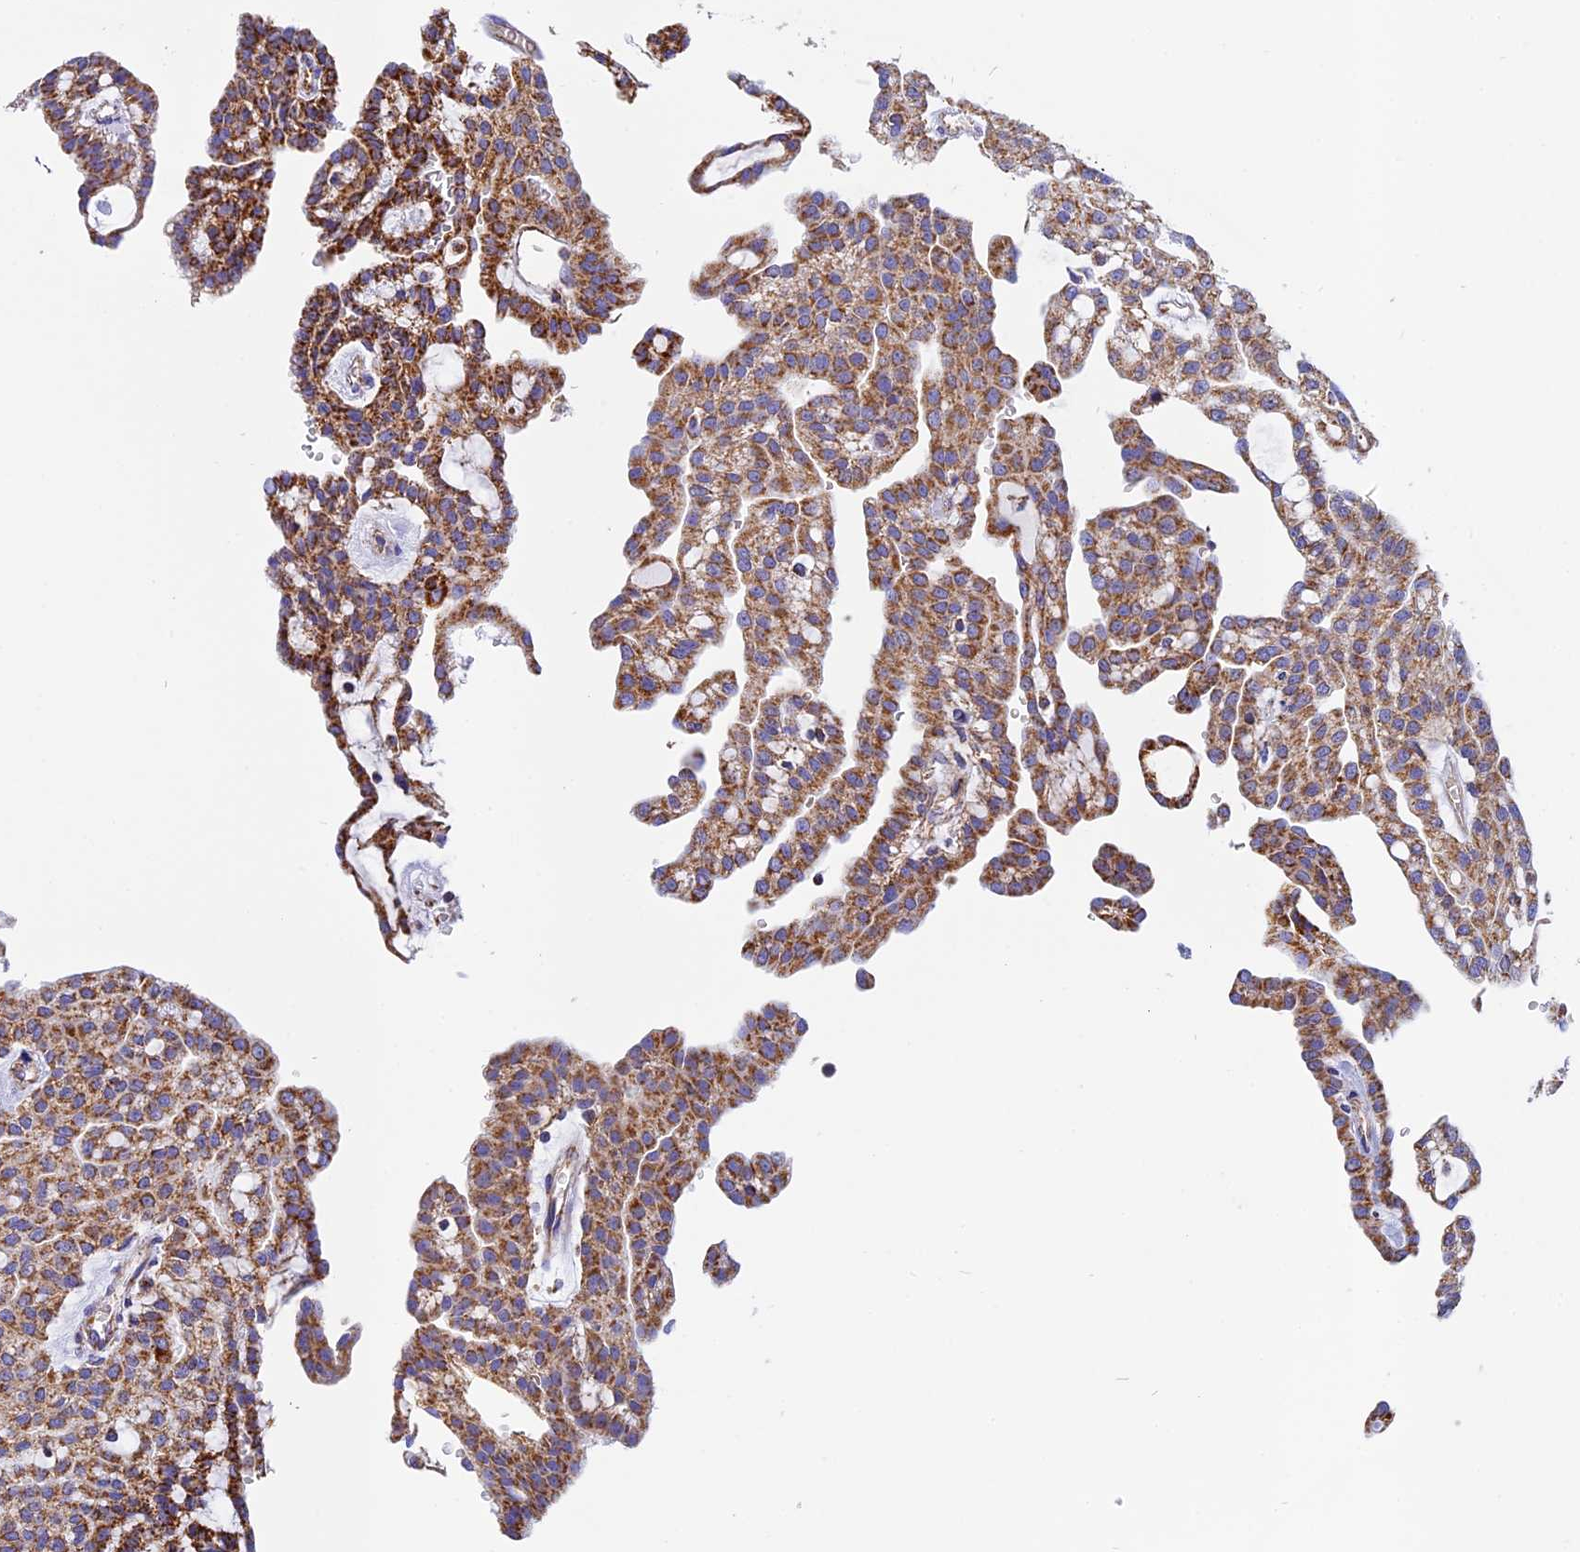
{"staining": {"intensity": "moderate", "quantity": ">75%", "location": "cytoplasmic/membranous"}, "tissue": "renal cancer", "cell_type": "Tumor cells", "image_type": "cancer", "snomed": [{"axis": "morphology", "description": "Adenocarcinoma, NOS"}, {"axis": "topography", "description": "Kidney"}], "caption": "Renal cancer (adenocarcinoma) tissue demonstrates moderate cytoplasmic/membranous staining in approximately >75% of tumor cells (DAB IHC with brightfield microscopy, high magnification).", "gene": "VDAC2", "patient": {"sex": "male", "age": 63}}